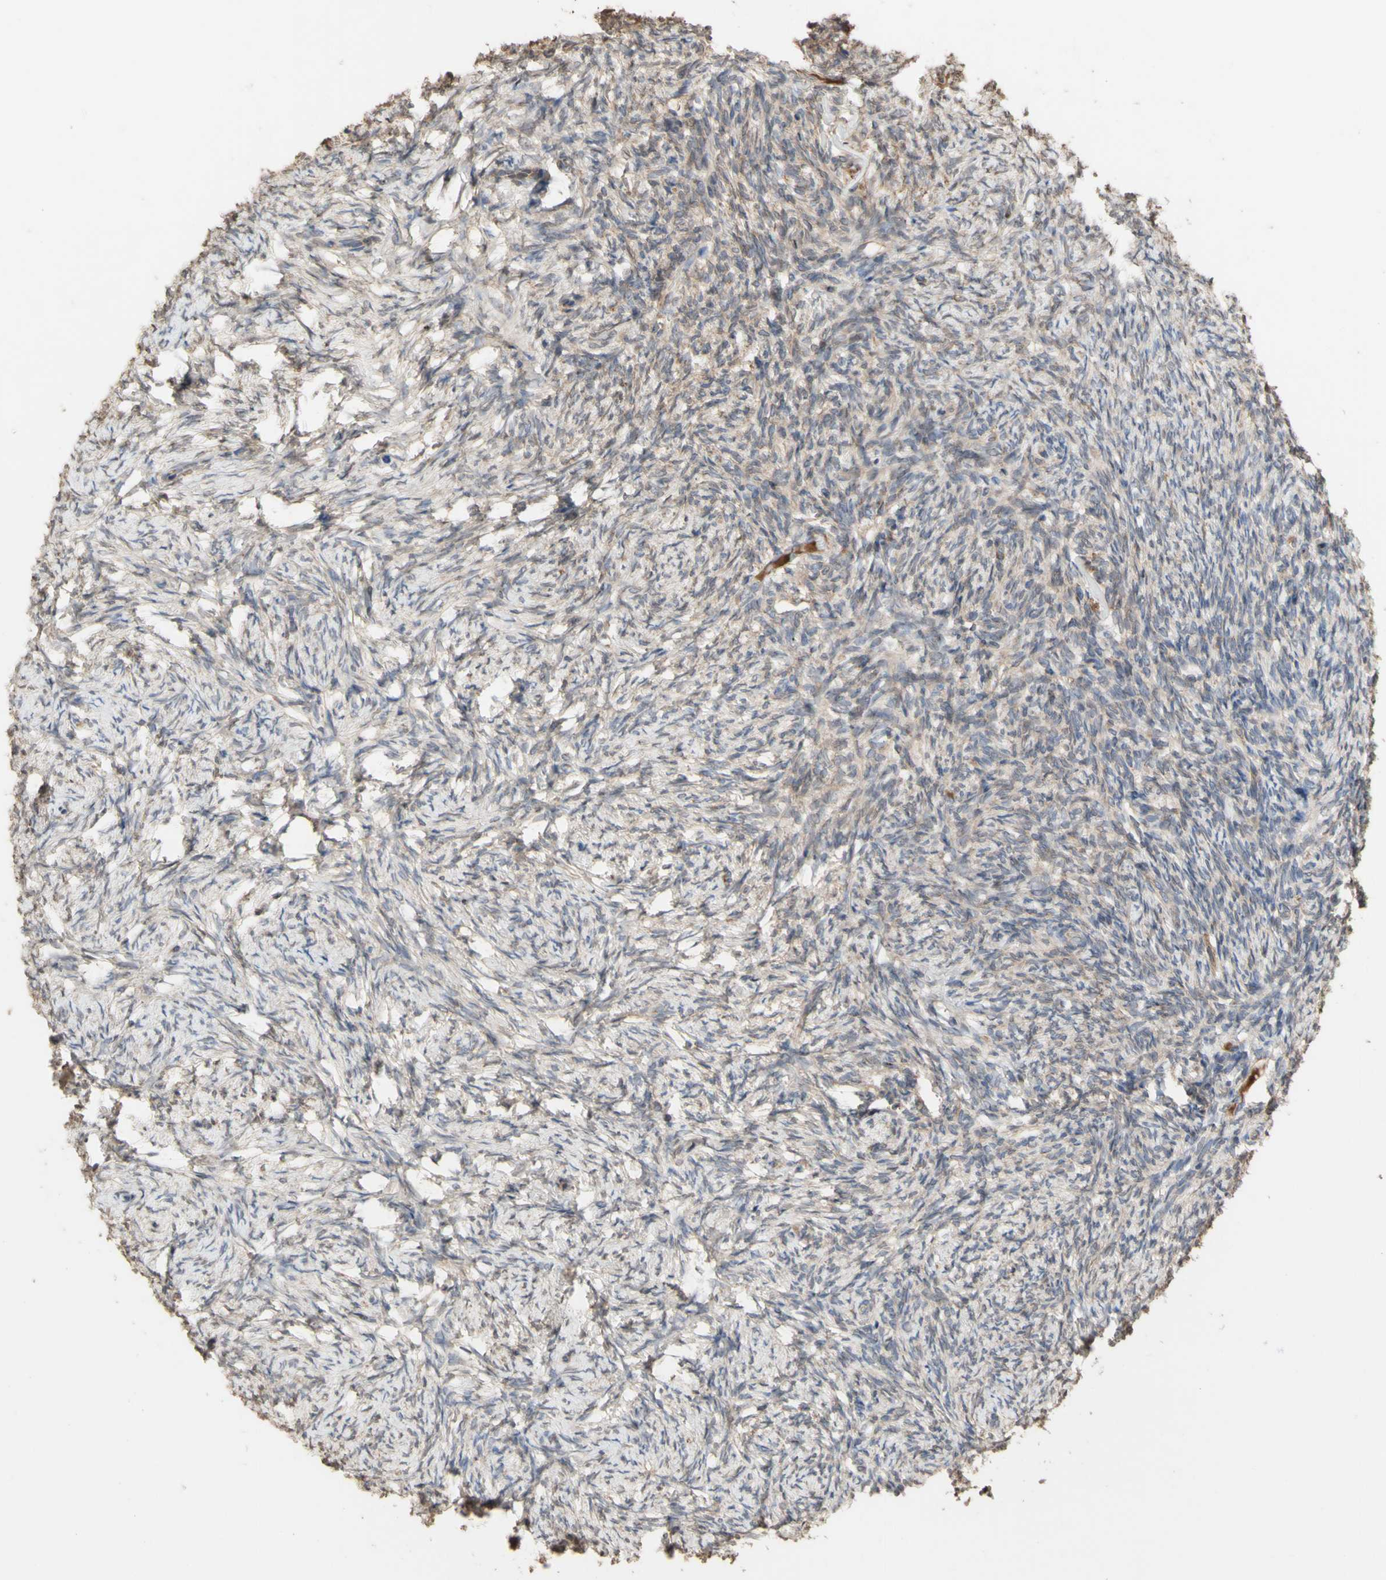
{"staining": {"intensity": "weak", "quantity": ">75%", "location": "cytoplasmic/membranous"}, "tissue": "ovary", "cell_type": "Follicle cells", "image_type": "normal", "snomed": [{"axis": "morphology", "description": "Normal tissue, NOS"}, {"axis": "topography", "description": "Ovary"}], "caption": "Immunohistochemistry micrograph of unremarkable ovary stained for a protein (brown), which shows low levels of weak cytoplasmic/membranous expression in about >75% of follicle cells.", "gene": "NECTIN3", "patient": {"sex": "female", "age": 60}}